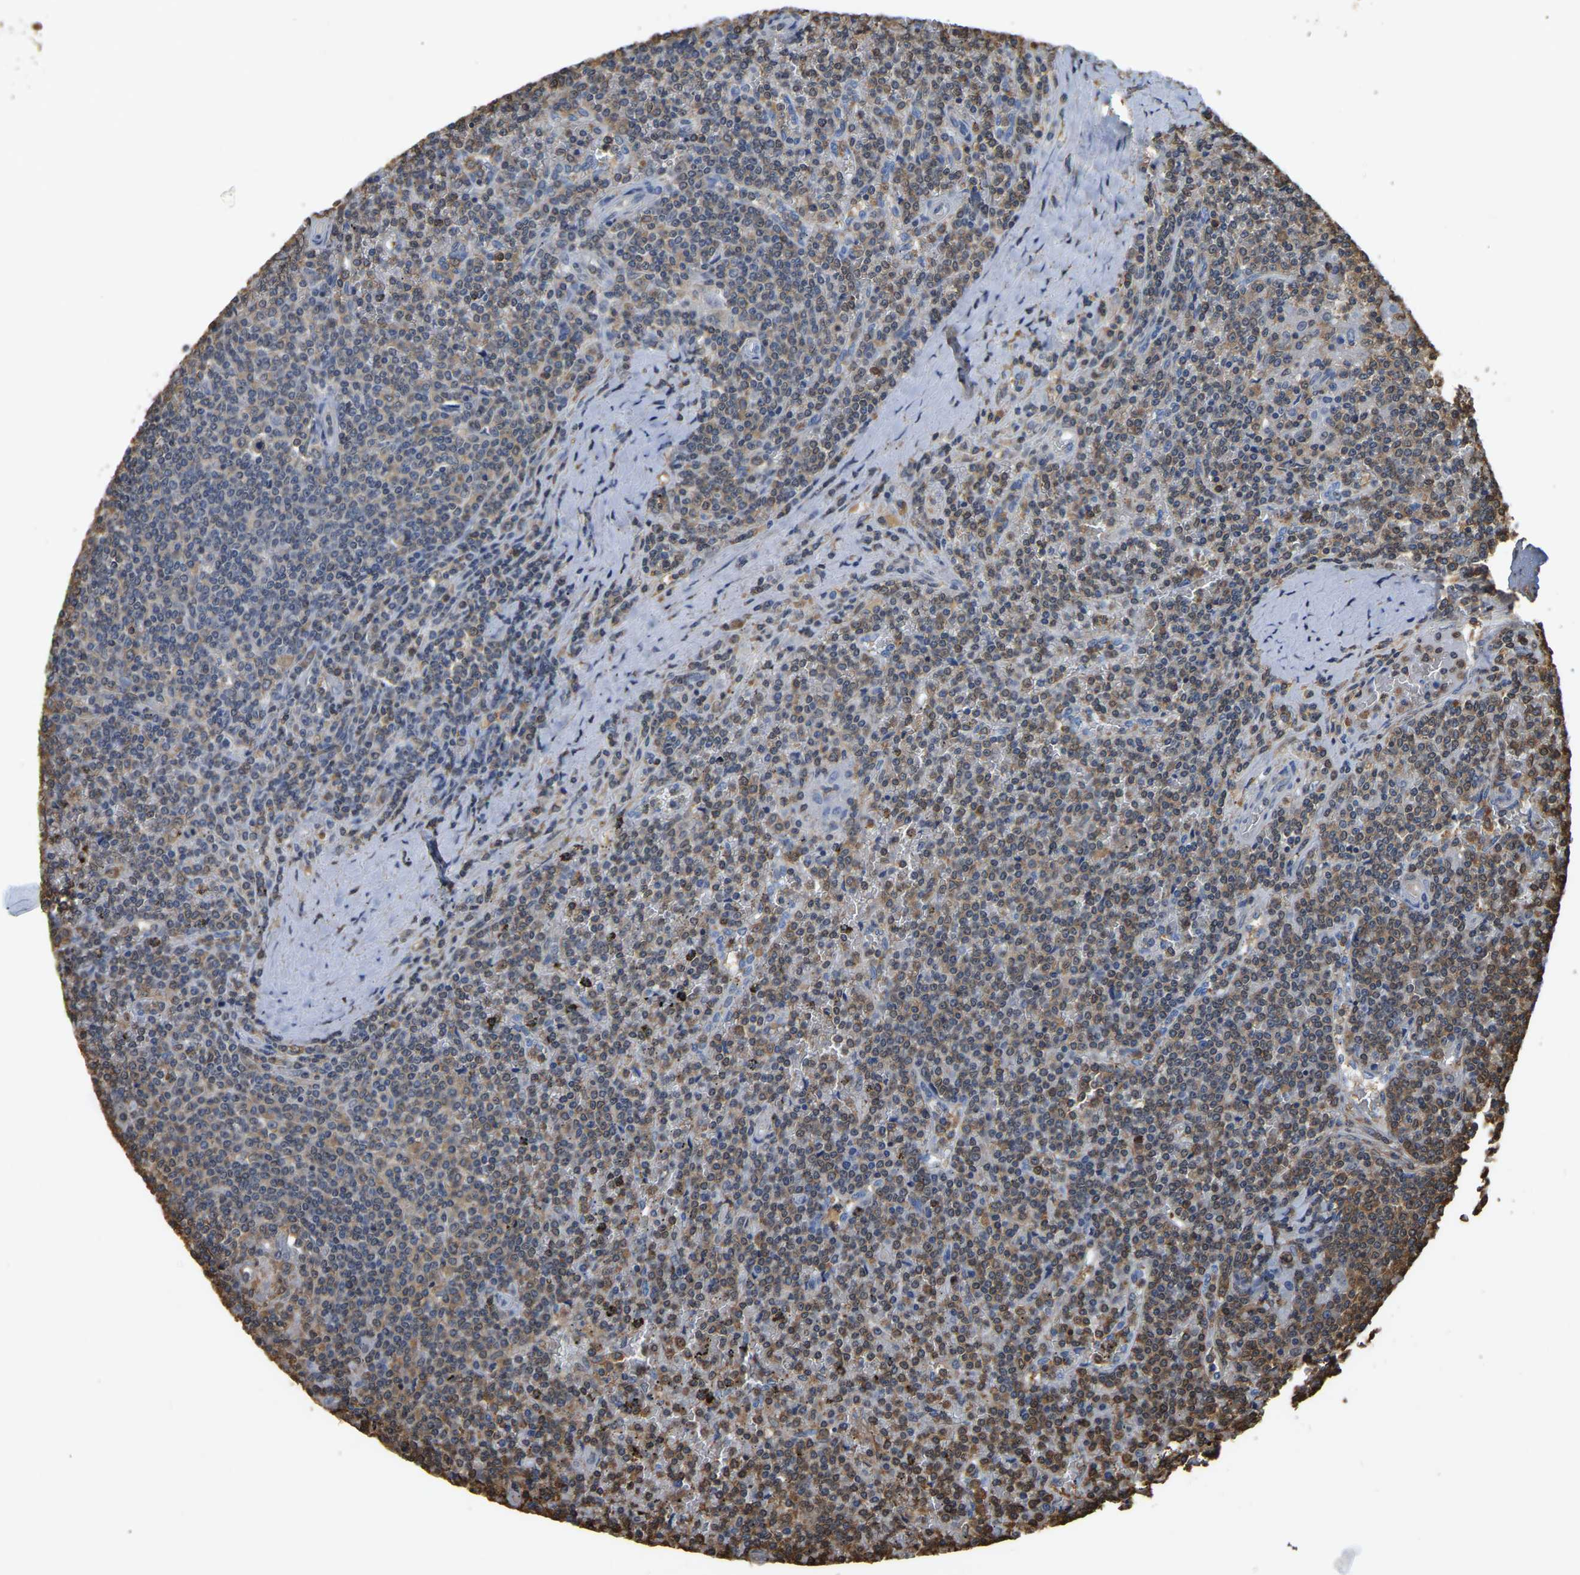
{"staining": {"intensity": "moderate", "quantity": "25%-75%", "location": "cytoplasmic/membranous"}, "tissue": "lymphoma", "cell_type": "Tumor cells", "image_type": "cancer", "snomed": [{"axis": "morphology", "description": "Malignant lymphoma, non-Hodgkin's type, Low grade"}, {"axis": "topography", "description": "Spleen"}], "caption": "Approximately 25%-75% of tumor cells in low-grade malignant lymphoma, non-Hodgkin's type reveal moderate cytoplasmic/membranous protein expression as visualized by brown immunohistochemical staining.", "gene": "LDHB", "patient": {"sex": "female", "age": 19}}